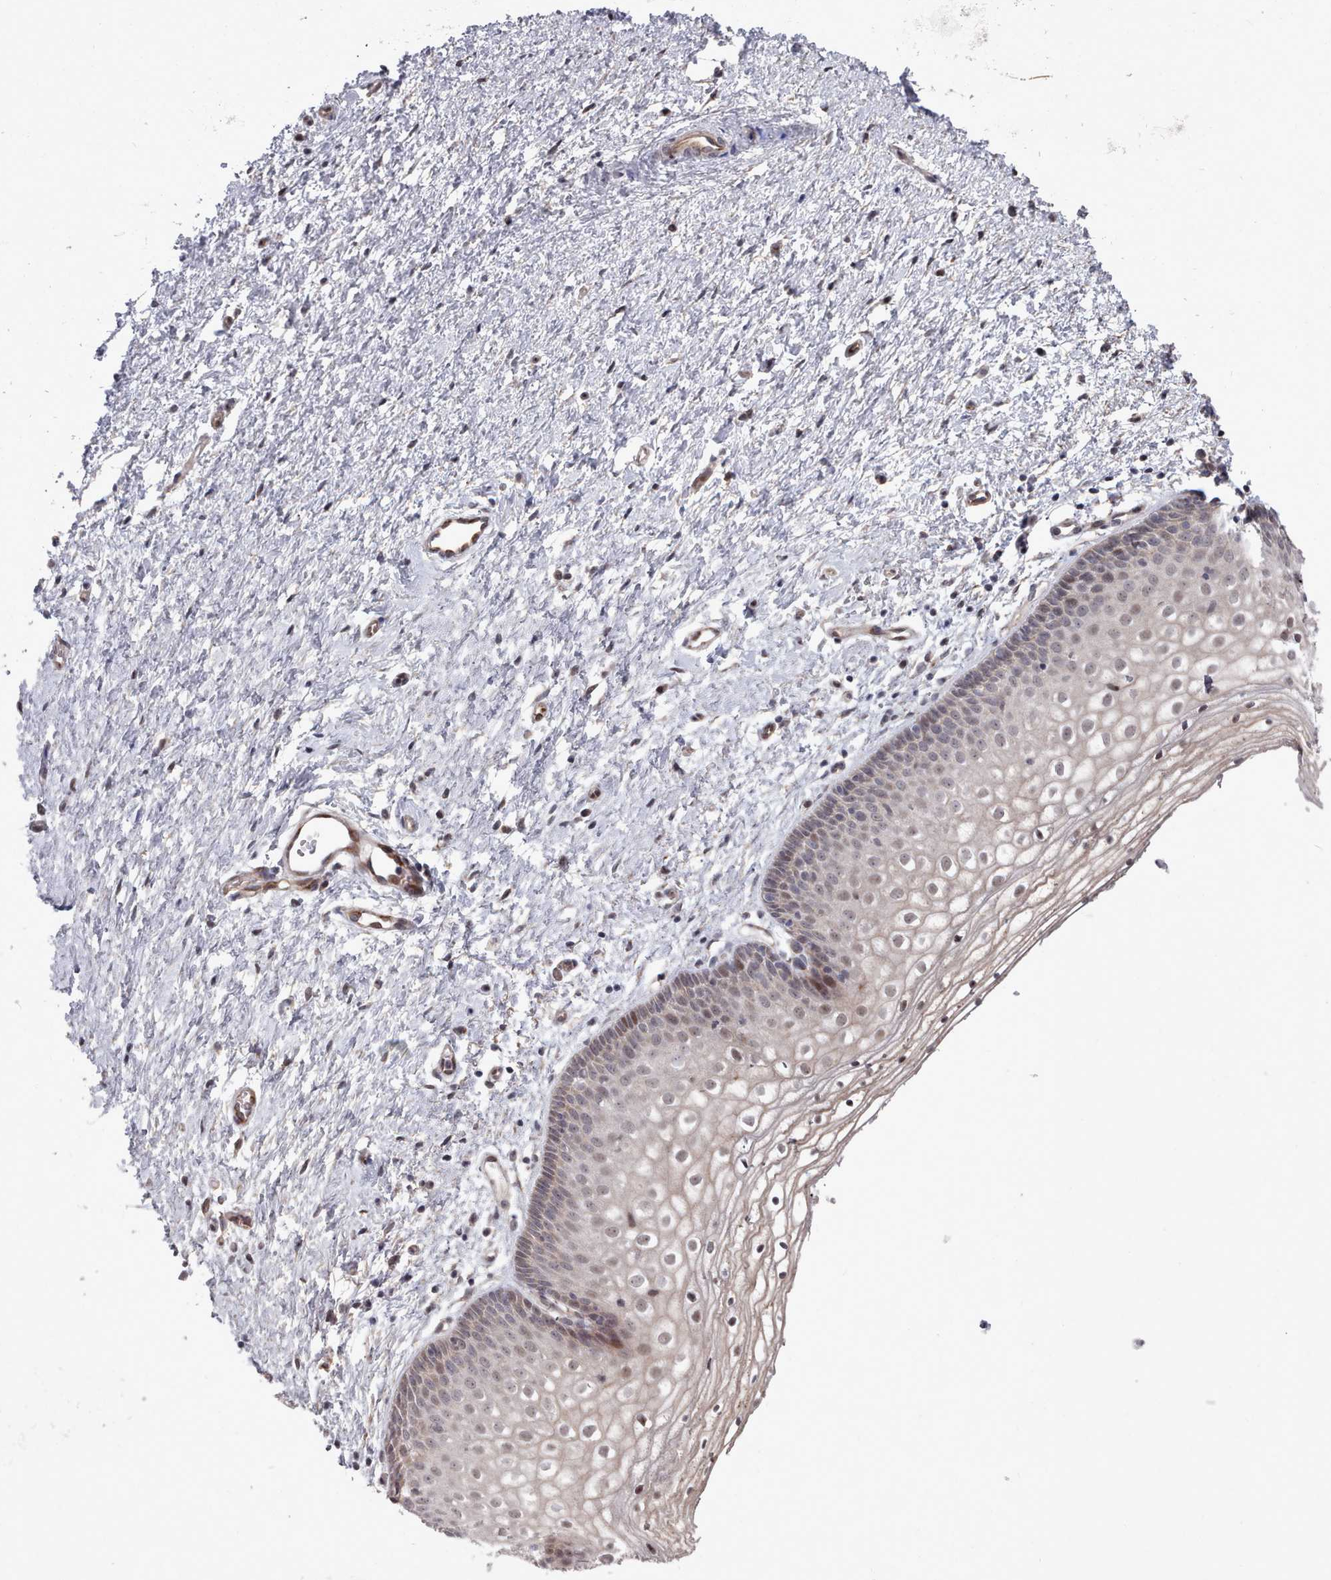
{"staining": {"intensity": "moderate", "quantity": "<25%", "location": "nuclear"}, "tissue": "vagina", "cell_type": "Squamous epithelial cells", "image_type": "normal", "snomed": [{"axis": "morphology", "description": "Normal tissue, NOS"}, {"axis": "topography", "description": "Vagina"}], "caption": "Immunohistochemical staining of normal human vagina displays moderate nuclear protein positivity in approximately <25% of squamous epithelial cells.", "gene": "CPSF4", "patient": {"sex": "female", "age": 60}}